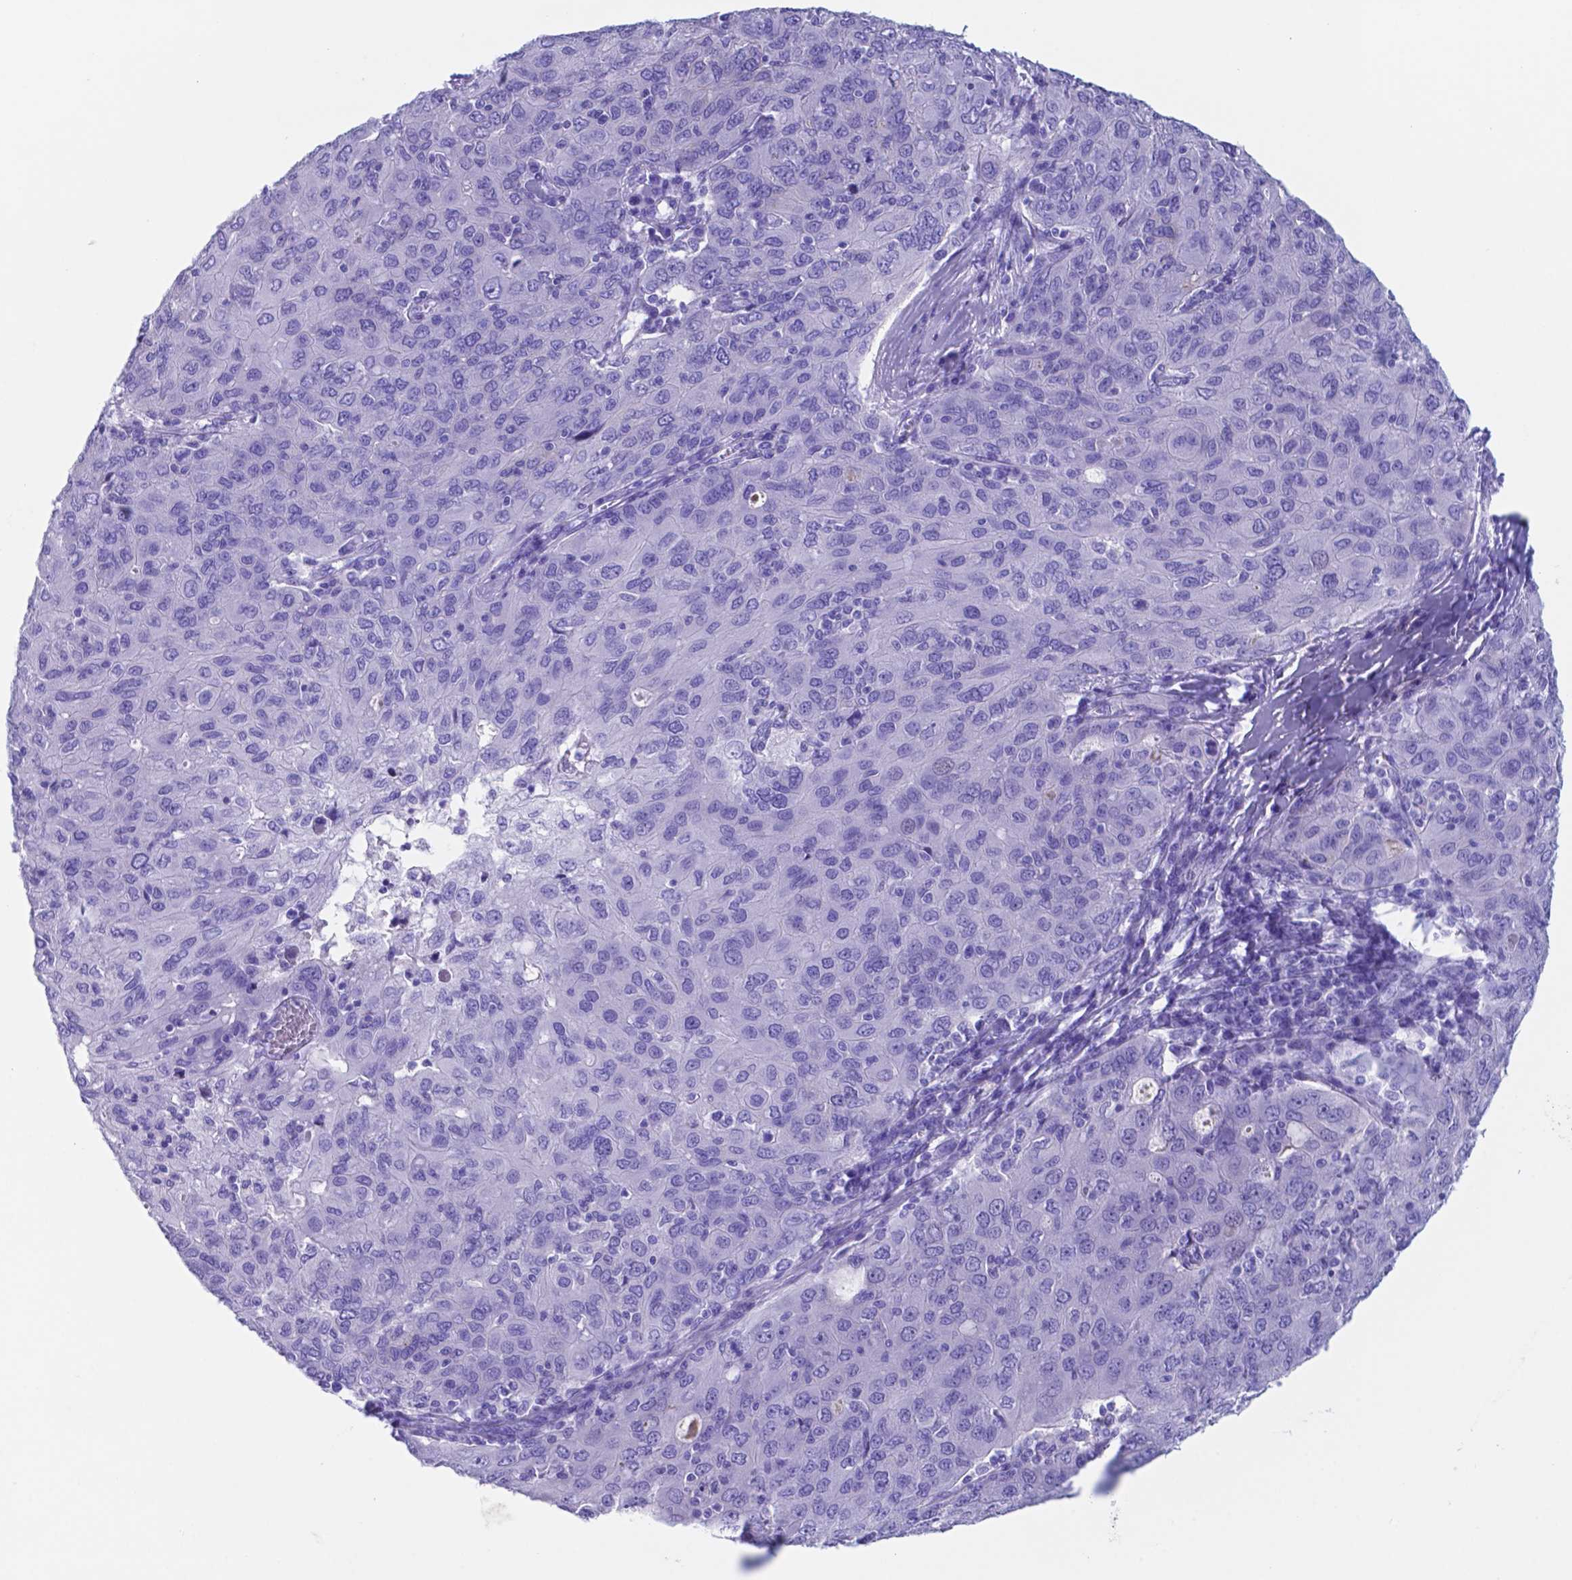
{"staining": {"intensity": "negative", "quantity": "none", "location": "none"}, "tissue": "ovarian cancer", "cell_type": "Tumor cells", "image_type": "cancer", "snomed": [{"axis": "morphology", "description": "Carcinoma, endometroid"}, {"axis": "topography", "description": "Ovary"}], "caption": "Tumor cells are negative for brown protein staining in ovarian endometroid carcinoma.", "gene": "DNAAF8", "patient": {"sex": "female", "age": 50}}